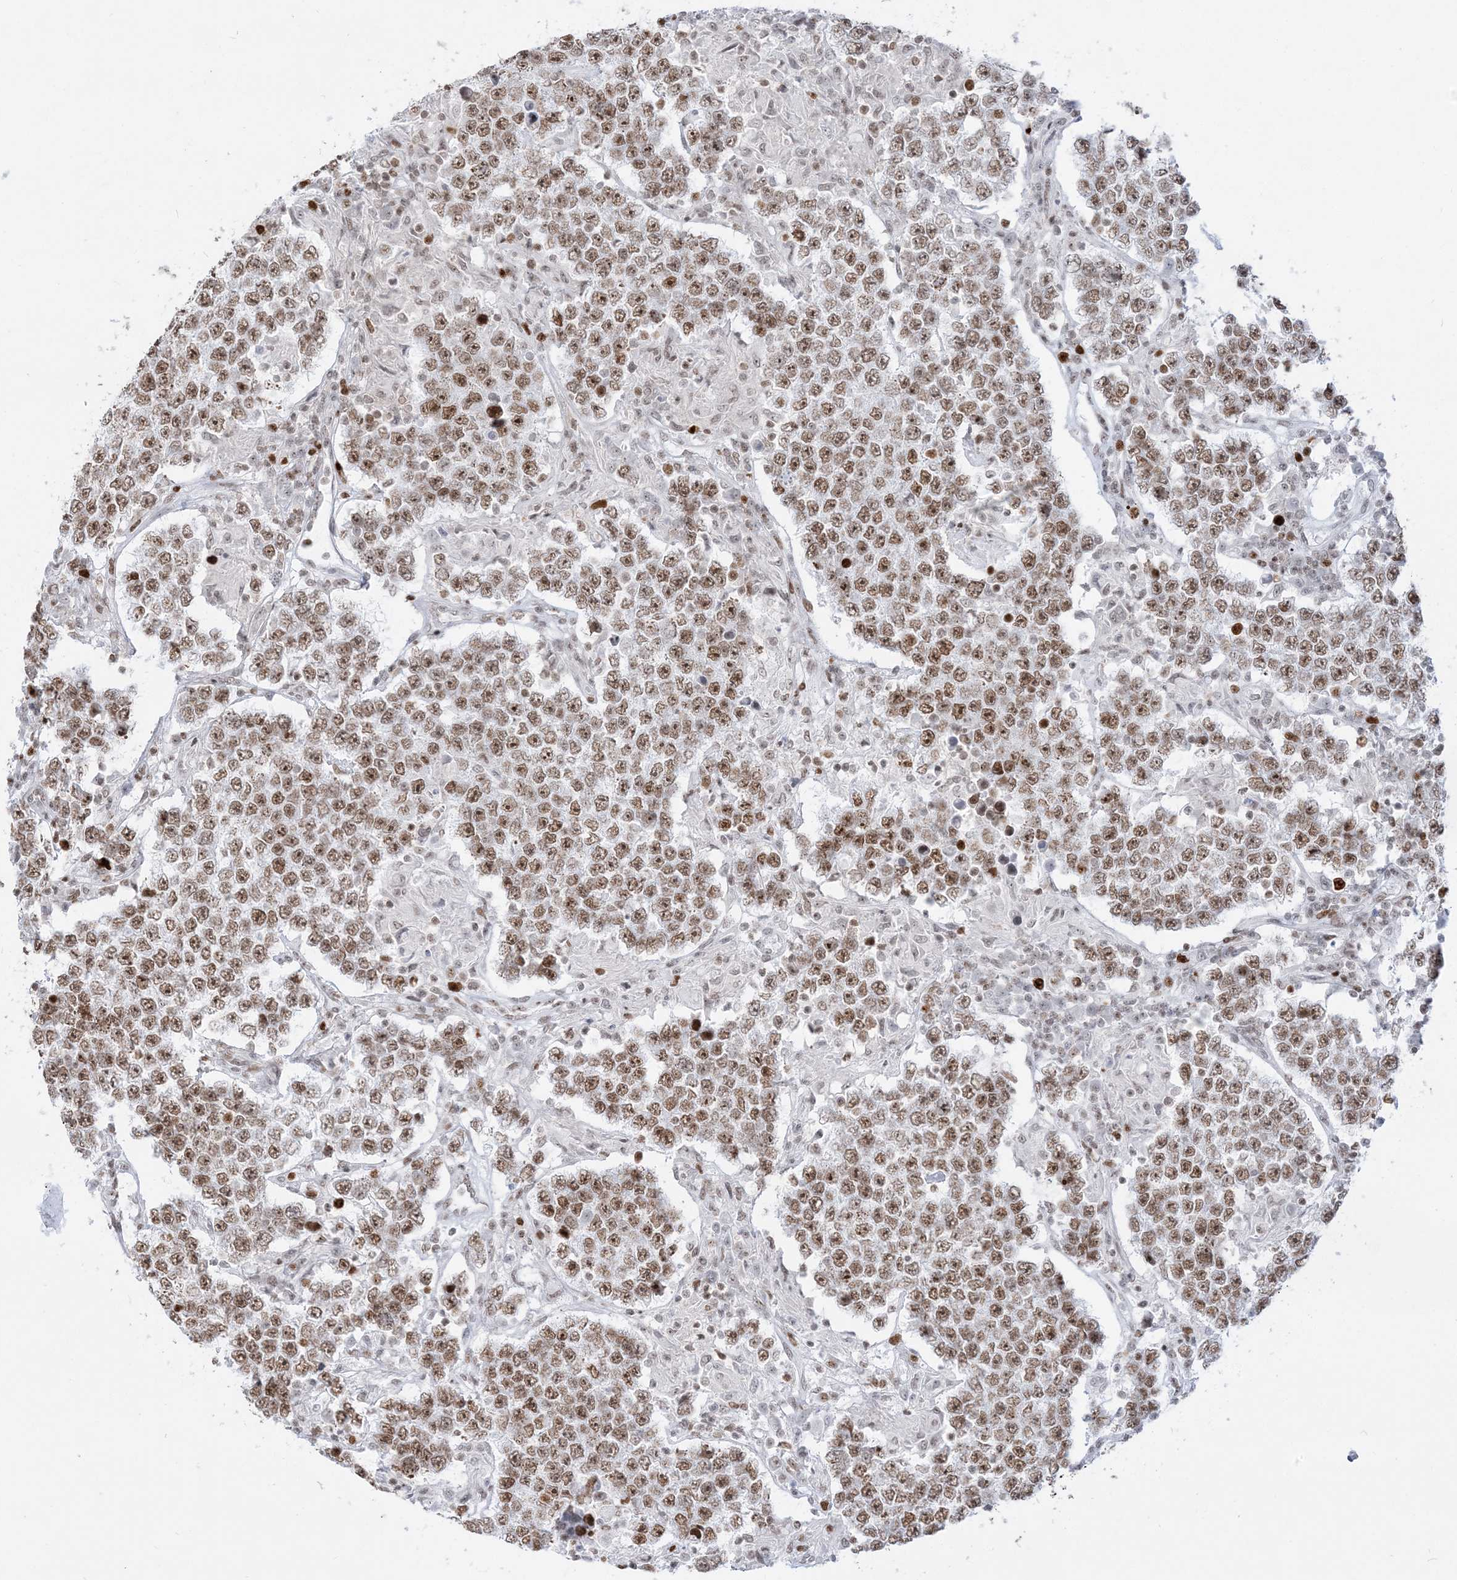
{"staining": {"intensity": "moderate", "quantity": ">75%", "location": "nuclear"}, "tissue": "testis cancer", "cell_type": "Tumor cells", "image_type": "cancer", "snomed": [{"axis": "morphology", "description": "Normal tissue, NOS"}, {"axis": "morphology", "description": "Urothelial carcinoma, High grade"}, {"axis": "morphology", "description": "Seminoma, NOS"}, {"axis": "morphology", "description": "Carcinoma, Embryonal, NOS"}, {"axis": "topography", "description": "Urinary bladder"}, {"axis": "topography", "description": "Testis"}], "caption": "Protein staining of testis cancer tissue shows moderate nuclear expression in approximately >75% of tumor cells.", "gene": "DDX21", "patient": {"sex": "male", "age": 41}}